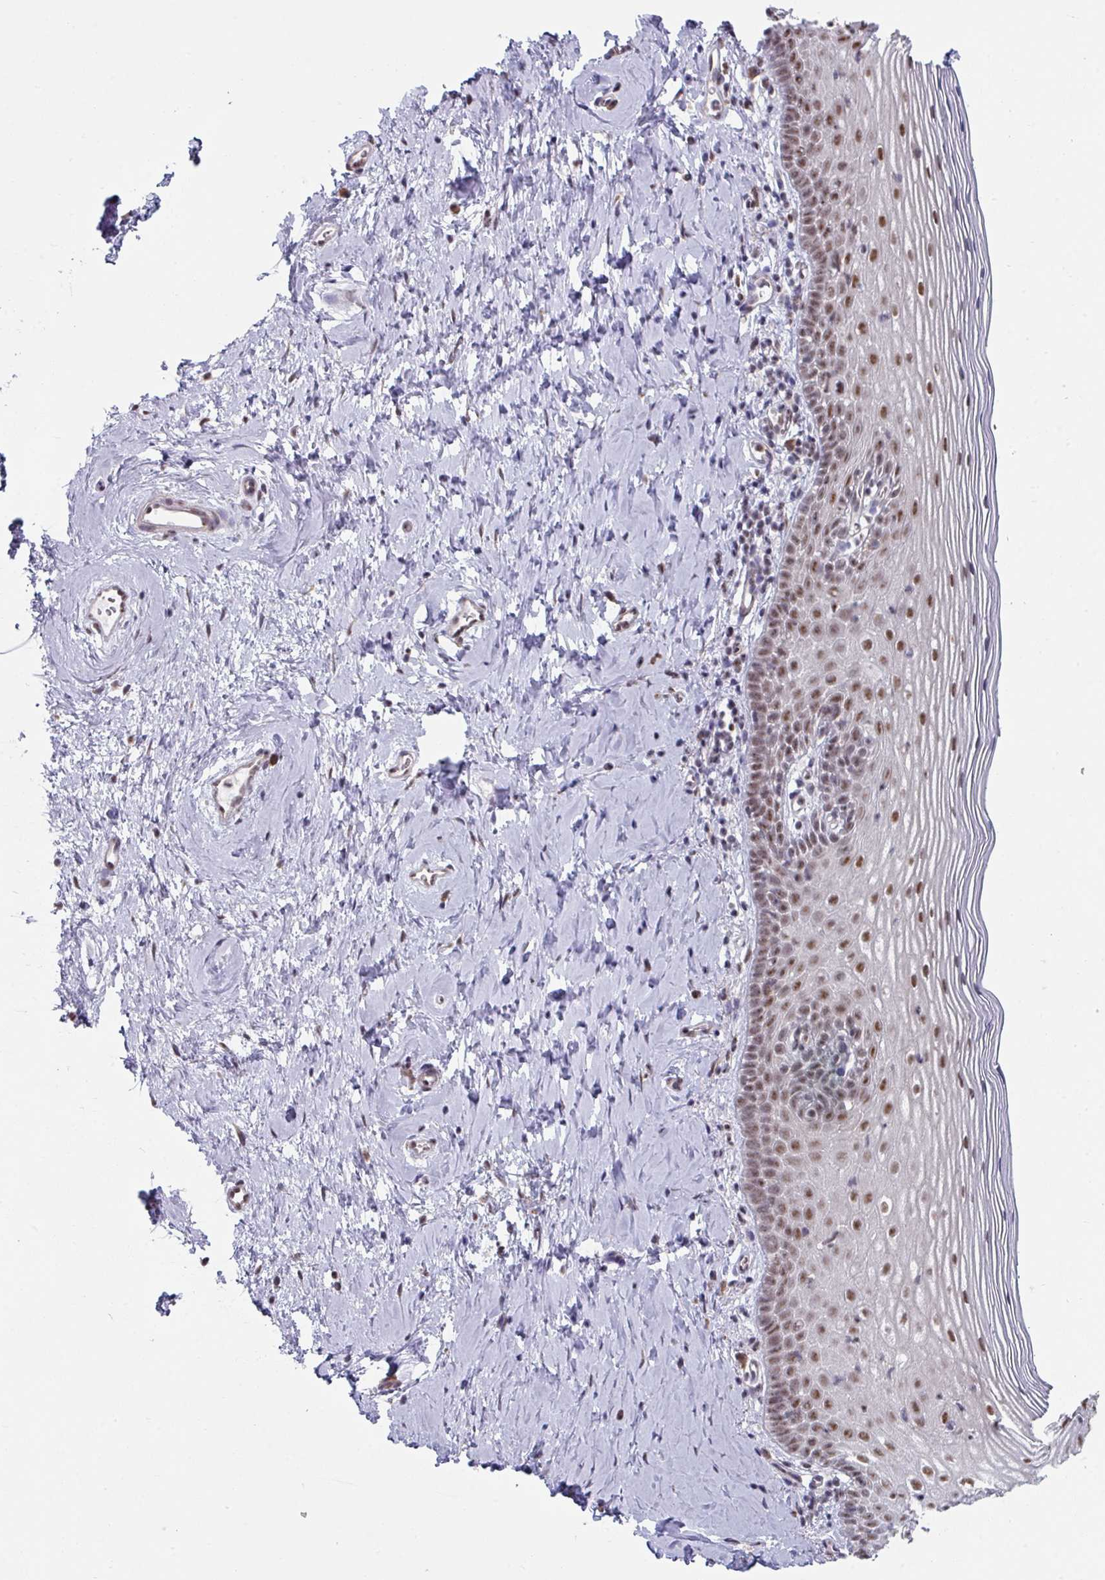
{"staining": {"intensity": "moderate", "quantity": "25%-75%", "location": "nuclear"}, "tissue": "cervix", "cell_type": "Glandular cells", "image_type": "normal", "snomed": [{"axis": "morphology", "description": "Normal tissue, NOS"}, {"axis": "topography", "description": "Cervix"}], "caption": "High-power microscopy captured an IHC image of benign cervix, revealing moderate nuclear positivity in approximately 25%-75% of glandular cells.", "gene": "TMED5", "patient": {"sex": "female", "age": 44}}